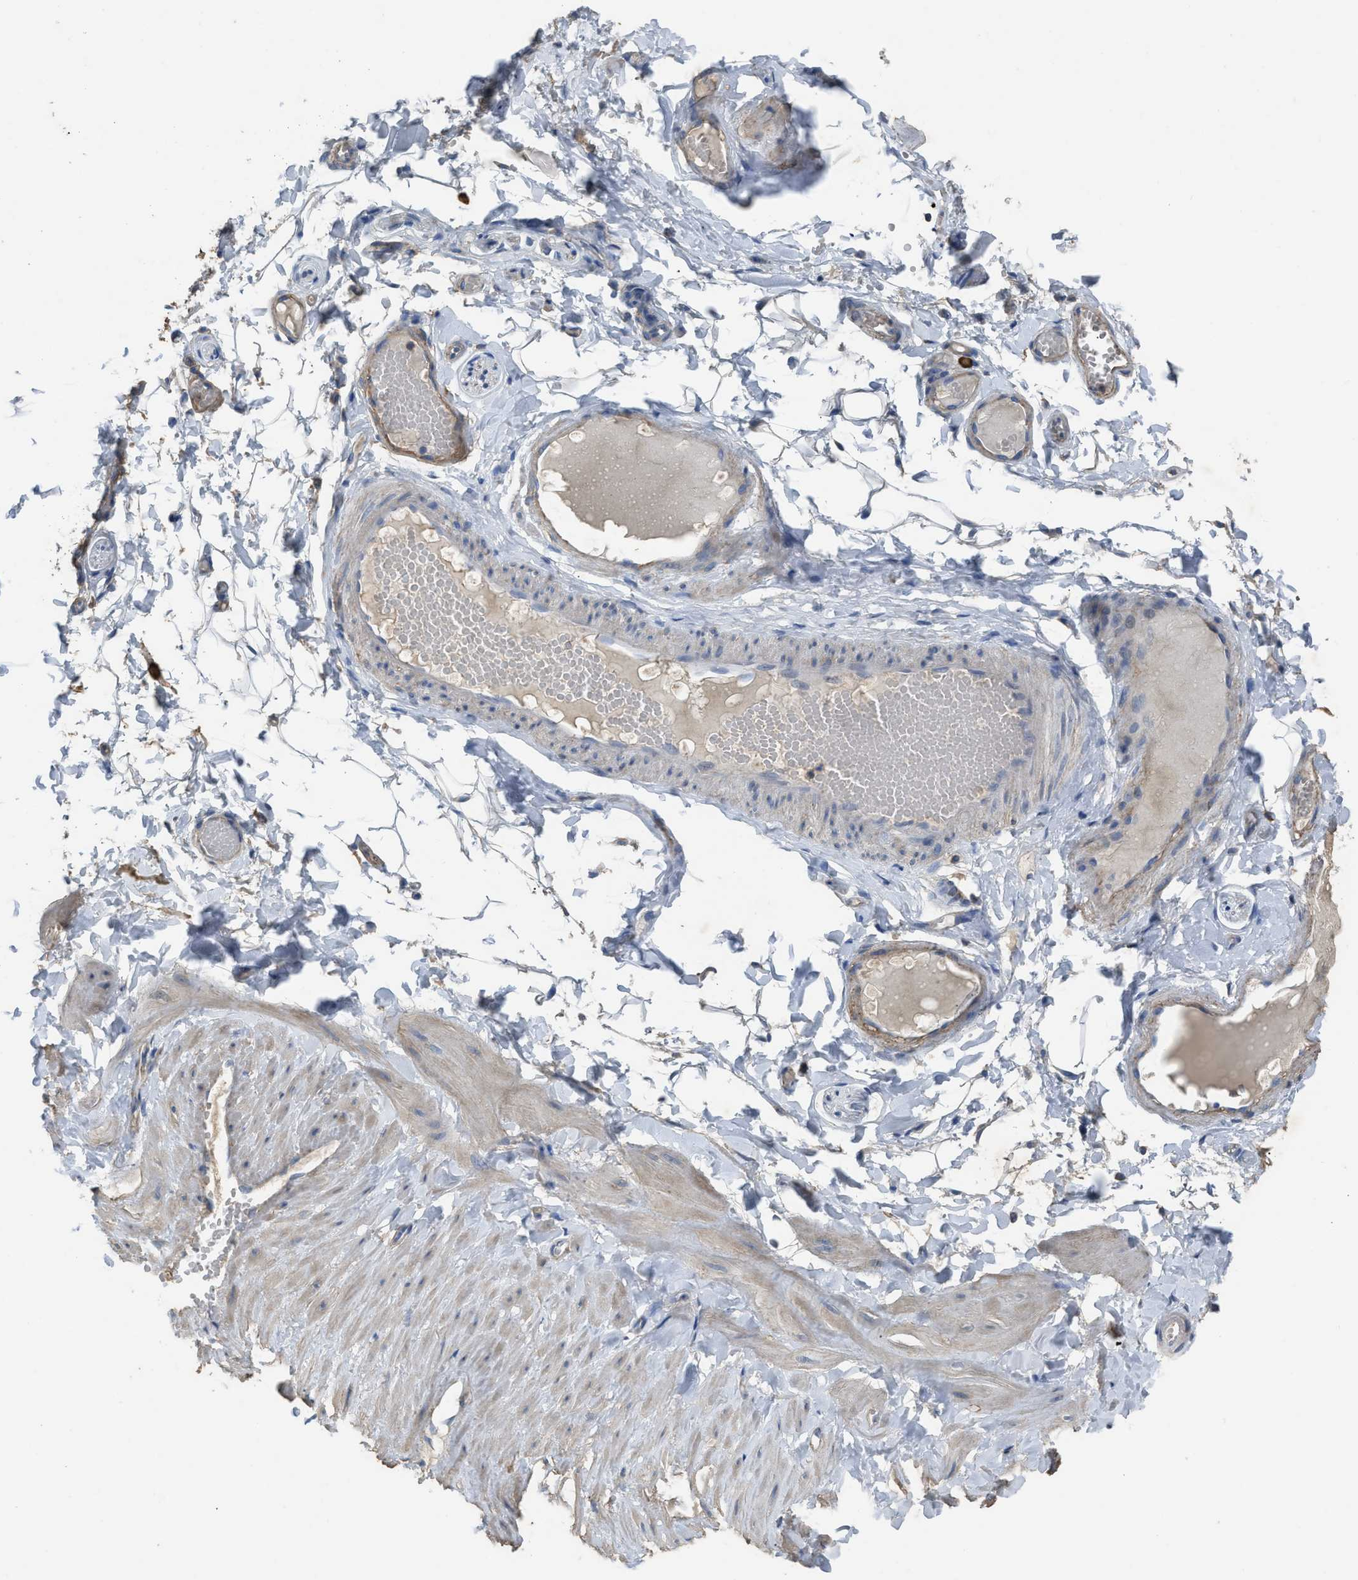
{"staining": {"intensity": "negative", "quantity": "none", "location": "none"}, "tissue": "adipose tissue", "cell_type": "Adipocytes", "image_type": "normal", "snomed": [{"axis": "morphology", "description": "Normal tissue, NOS"}, {"axis": "topography", "description": "Adipose tissue"}, {"axis": "topography", "description": "Vascular tissue"}, {"axis": "topography", "description": "Peripheral nerve tissue"}], "caption": "Human adipose tissue stained for a protein using immunohistochemistry (IHC) reveals no staining in adipocytes.", "gene": "OR51E1", "patient": {"sex": "male", "age": 25}}